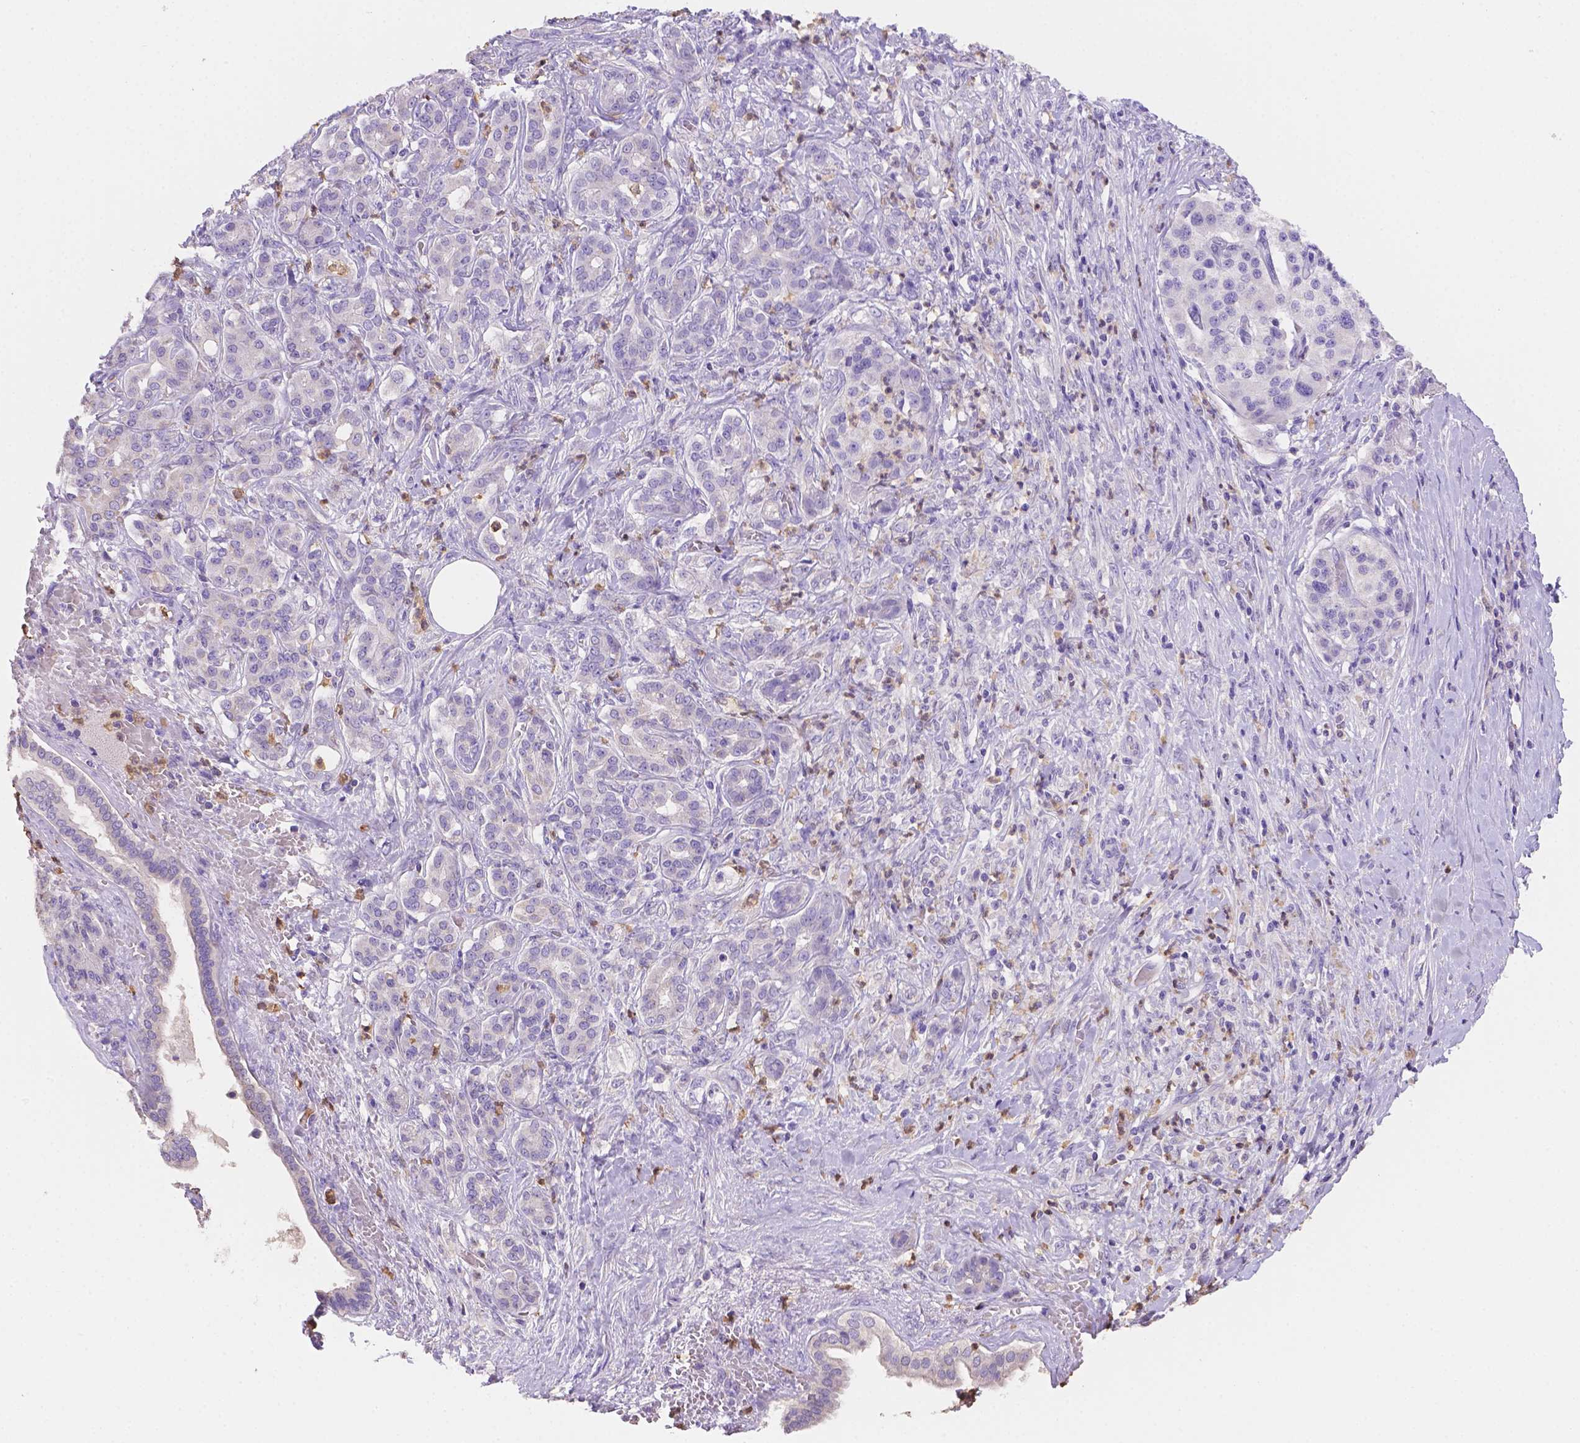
{"staining": {"intensity": "negative", "quantity": "none", "location": "none"}, "tissue": "pancreatic cancer", "cell_type": "Tumor cells", "image_type": "cancer", "snomed": [{"axis": "morphology", "description": "Normal tissue, NOS"}, {"axis": "morphology", "description": "Inflammation, NOS"}, {"axis": "morphology", "description": "Adenocarcinoma, NOS"}, {"axis": "topography", "description": "Pancreas"}], "caption": "Immunohistochemistry (IHC) of human pancreatic adenocarcinoma demonstrates no expression in tumor cells. Nuclei are stained in blue.", "gene": "NXPE2", "patient": {"sex": "male", "age": 57}}